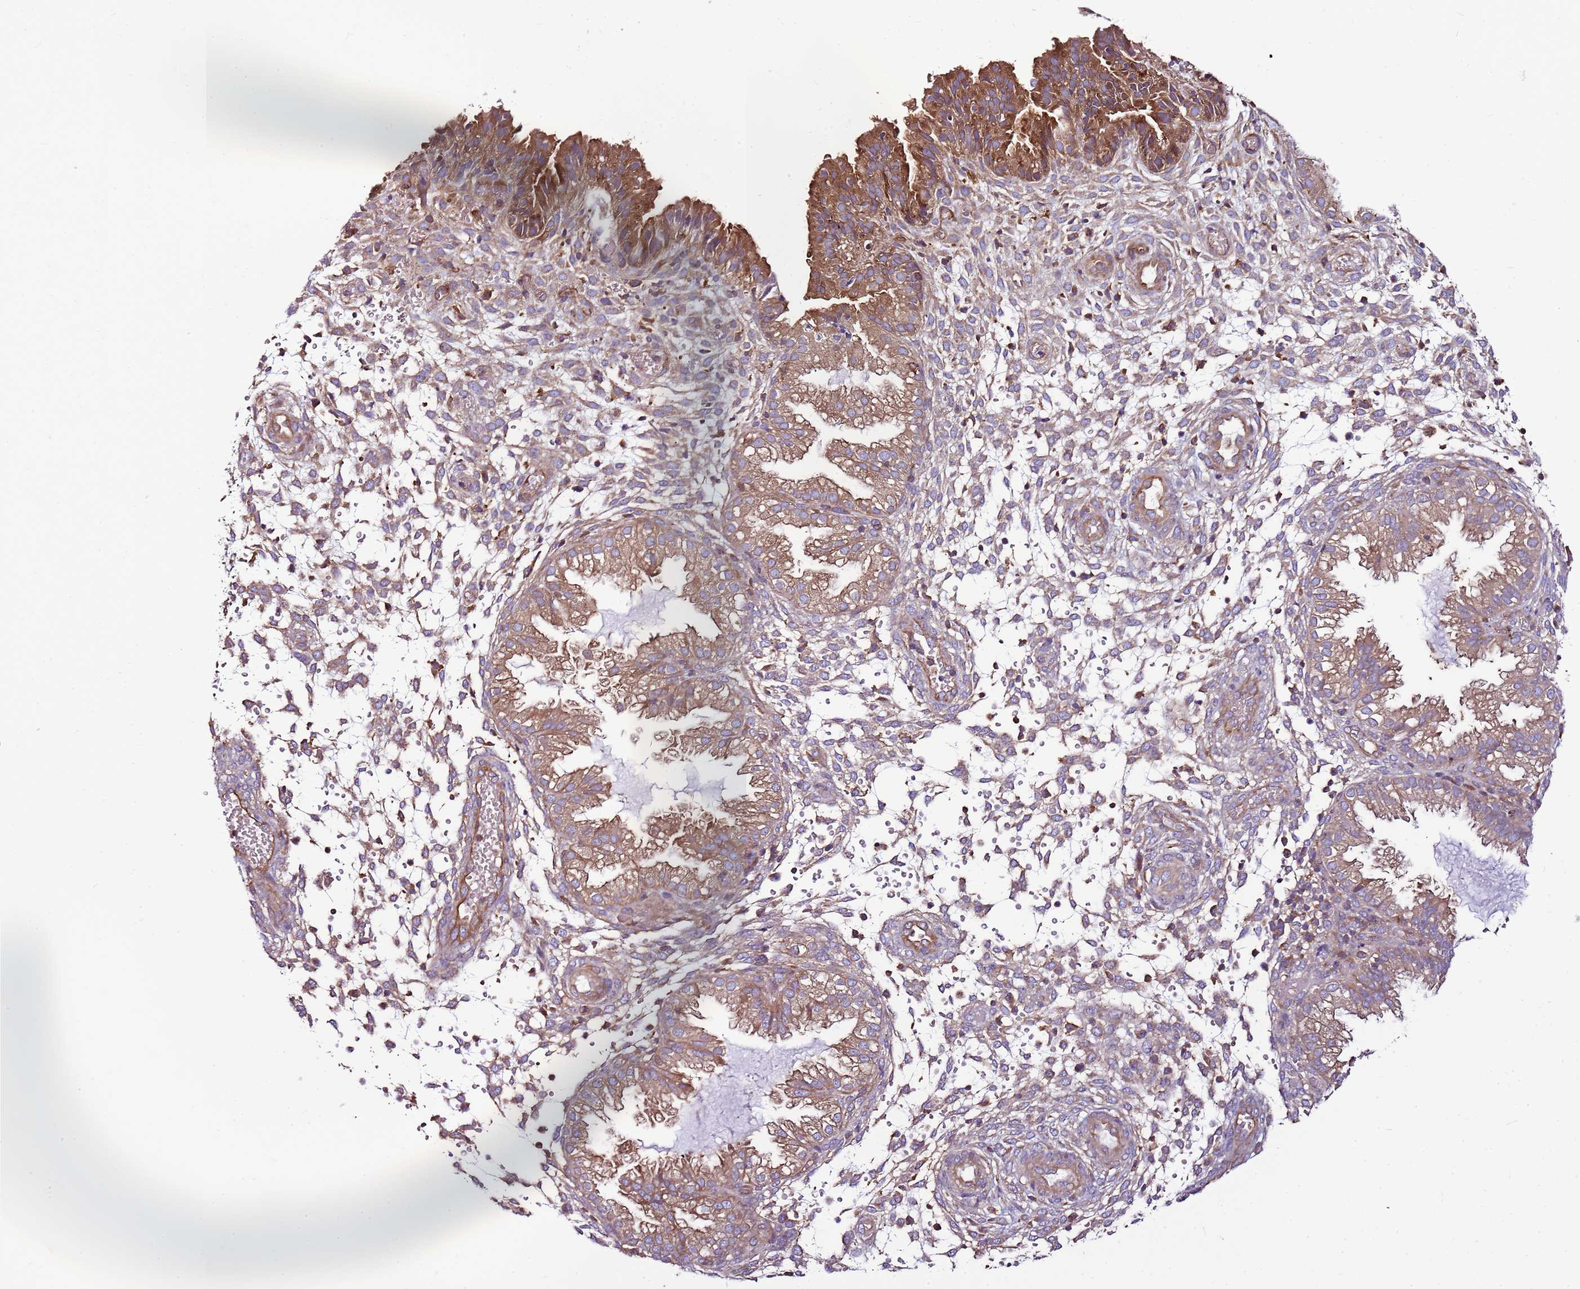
{"staining": {"intensity": "moderate", "quantity": "<25%", "location": "cytoplasmic/membranous"}, "tissue": "endometrium", "cell_type": "Cells in endometrial stroma", "image_type": "normal", "snomed": [{"axis": "morphology", "description": "Normal tissue, NOS"}, {"axis": "topography", "description": "Endometrium"}], "caption": "A high-resolution image shows immunohistochemistry (IHC) staining of unremarkable endometrium, which demonstrates moderate cytoplasmic/membranous staining in about <25% of cells in endometrial stroma. (Stains: DAB (3,3'-diaminobenzidine) in brown, nuclei in blue, Microscopy: brightfield microscopy at high magnification).", "gene": "ATXN2L", "patient": {"sex": "female", "age": 33}}